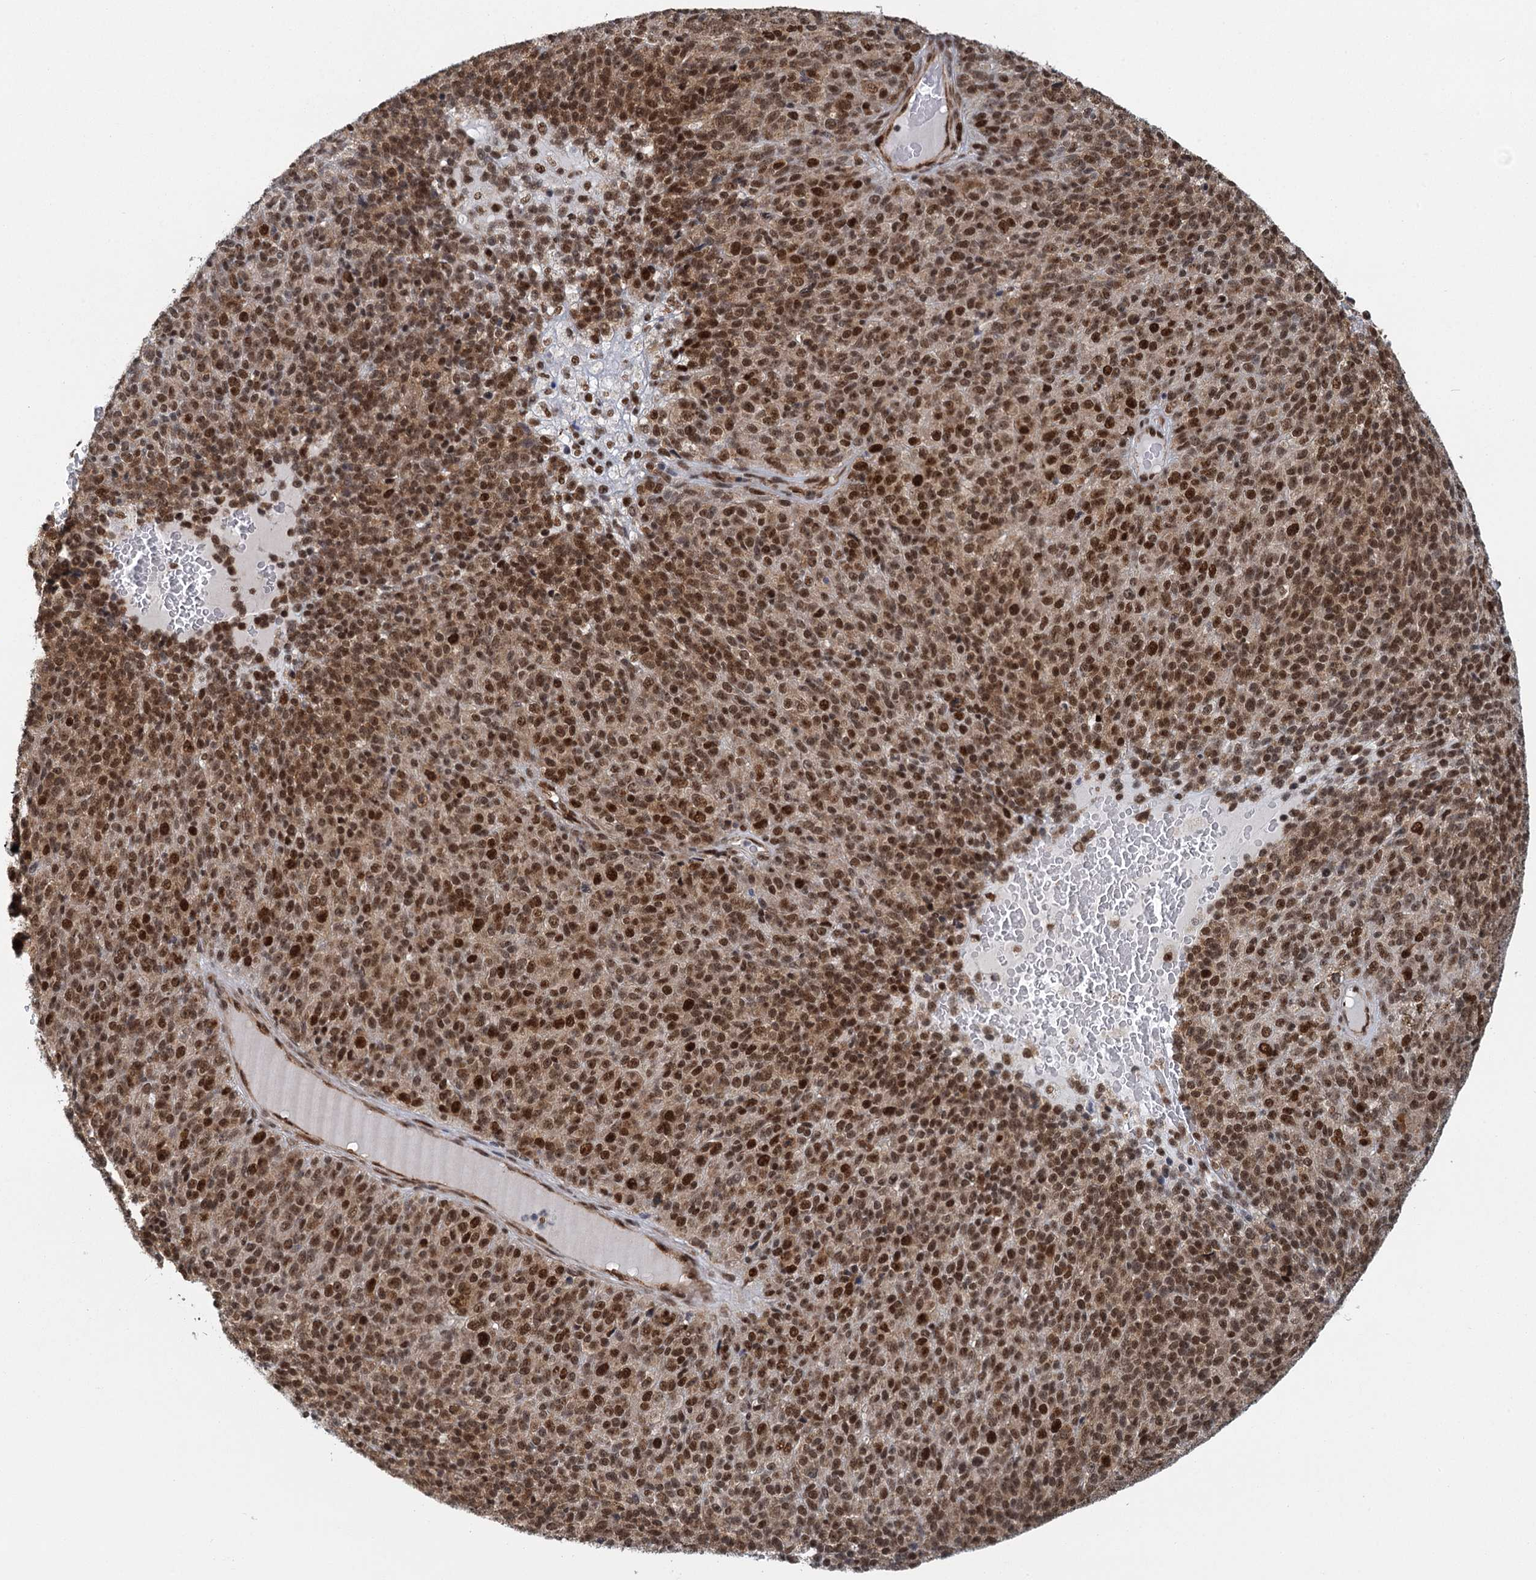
{"staining": {"intensity": "strong", "quantity": ">75%", "location": "nuclear"}, "tissue": "melanoma", "cell_type": "Tumor cells", "image_type": "cancer", "snomed": [{"axis": "morphology", "description": "Malignant melanoma, Metastatic site"}, {"axis": "topography", "description": "Brain"}], "caption": "Melanoma tissue demonstrates strong nuclear staining in approximately >75% of tumor cells, visualized by immunohistochemistry.", "gene": "GPATCH11", "patient": {"sex": "female", "age": 56}}